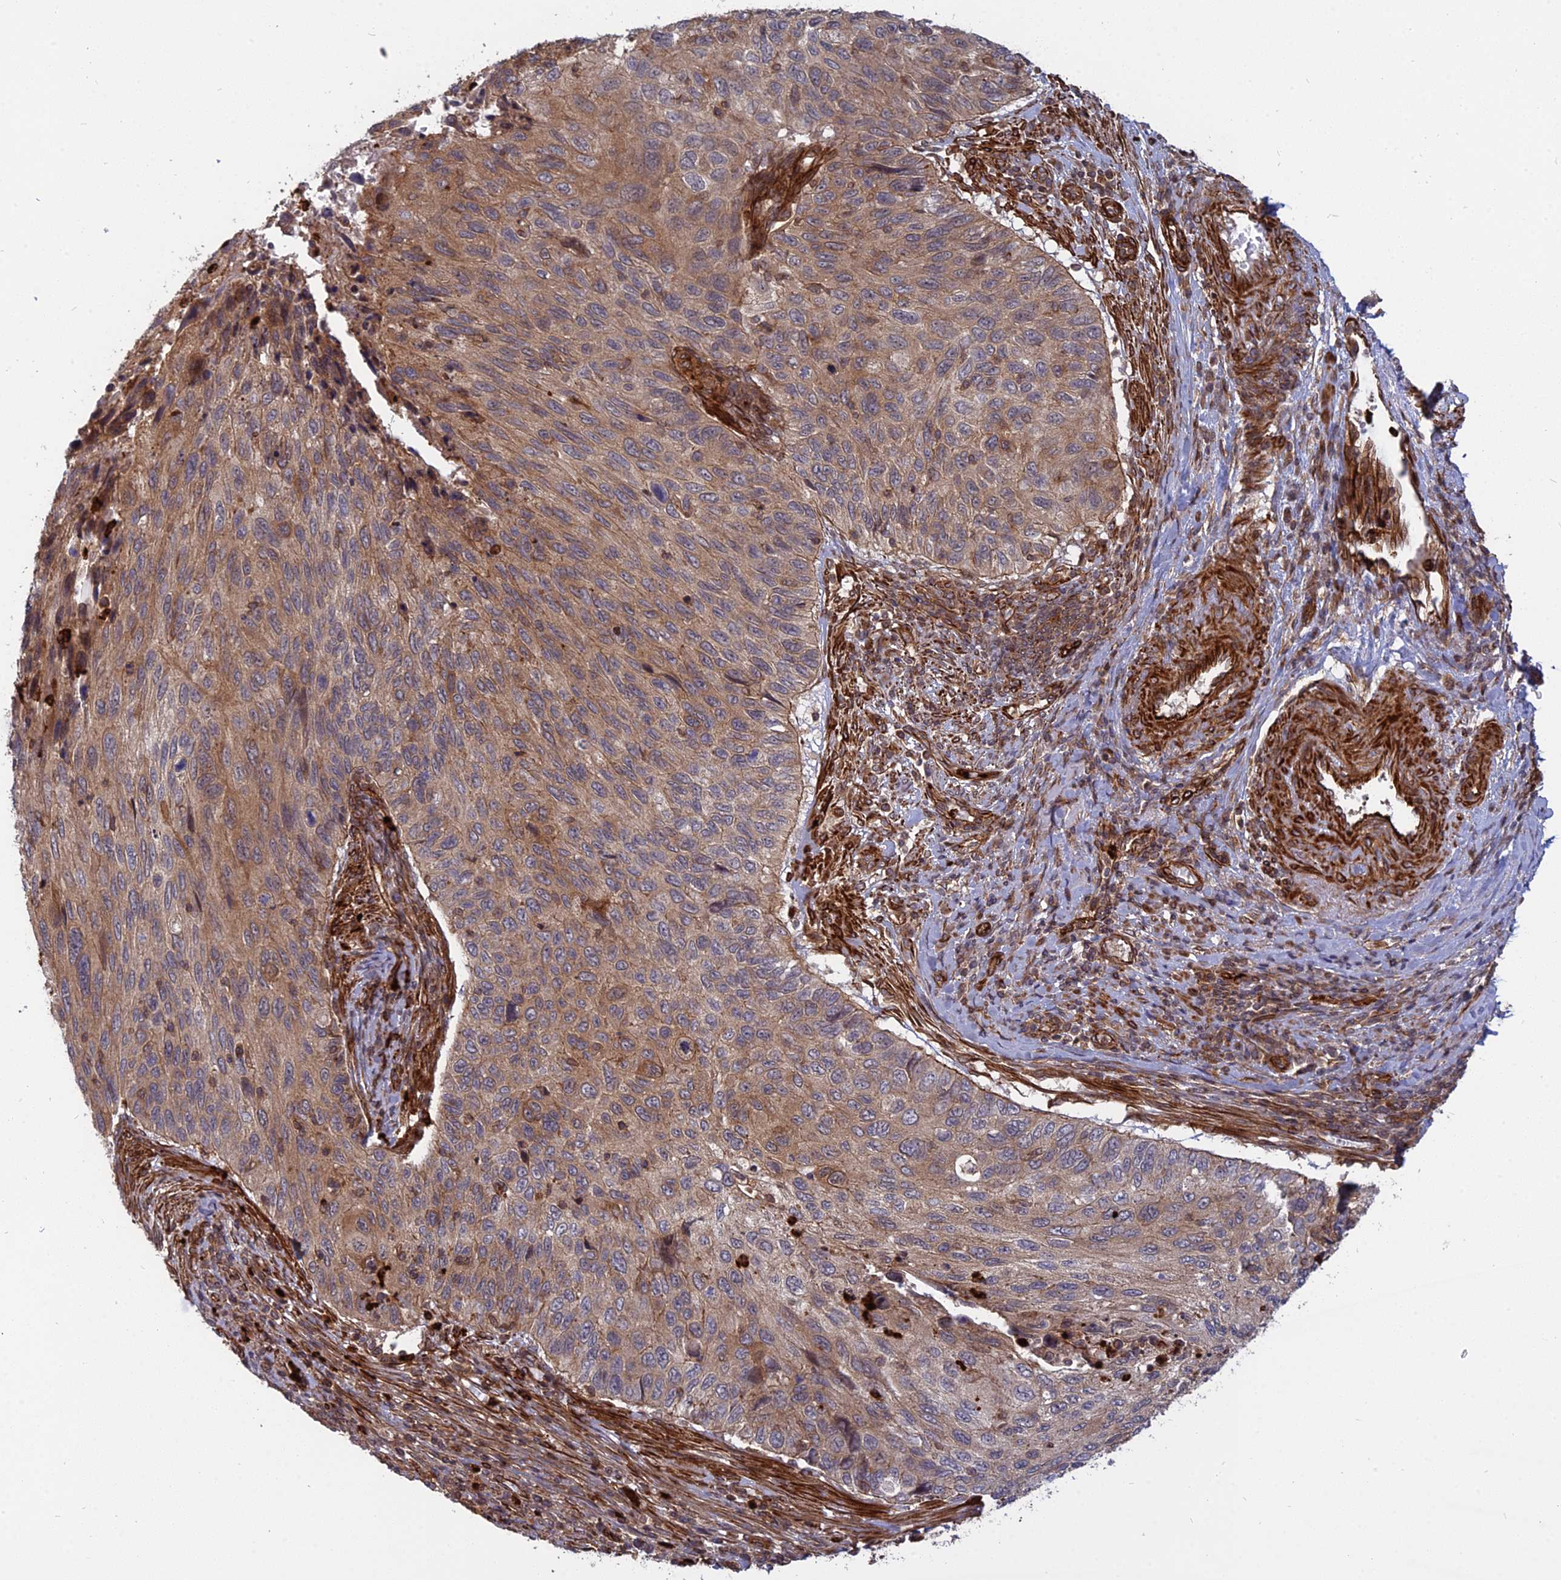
{"staining": {"intensity": "moderate", "quantity": ">75%", "location": "cytoplasmic/membranous"}, "tissue": "cervical cancer", "cell_type": "Tumor cells", "image_type": "cancer", "snomed": [{"axis": "morphology", "description": "Squamous cell carcinoma, NOS"}, {"axis": "topography", "description": "Cervix"}], "caption": "Immunohistochemical staining of squamous cell carcinoma (cervical) displays medium levels of moderate cytoplasmic/membranous staining in approximately >75% of tumor cells.", "gene": "PHLDB3", "patient": {"sex": "female", "age": 70}}